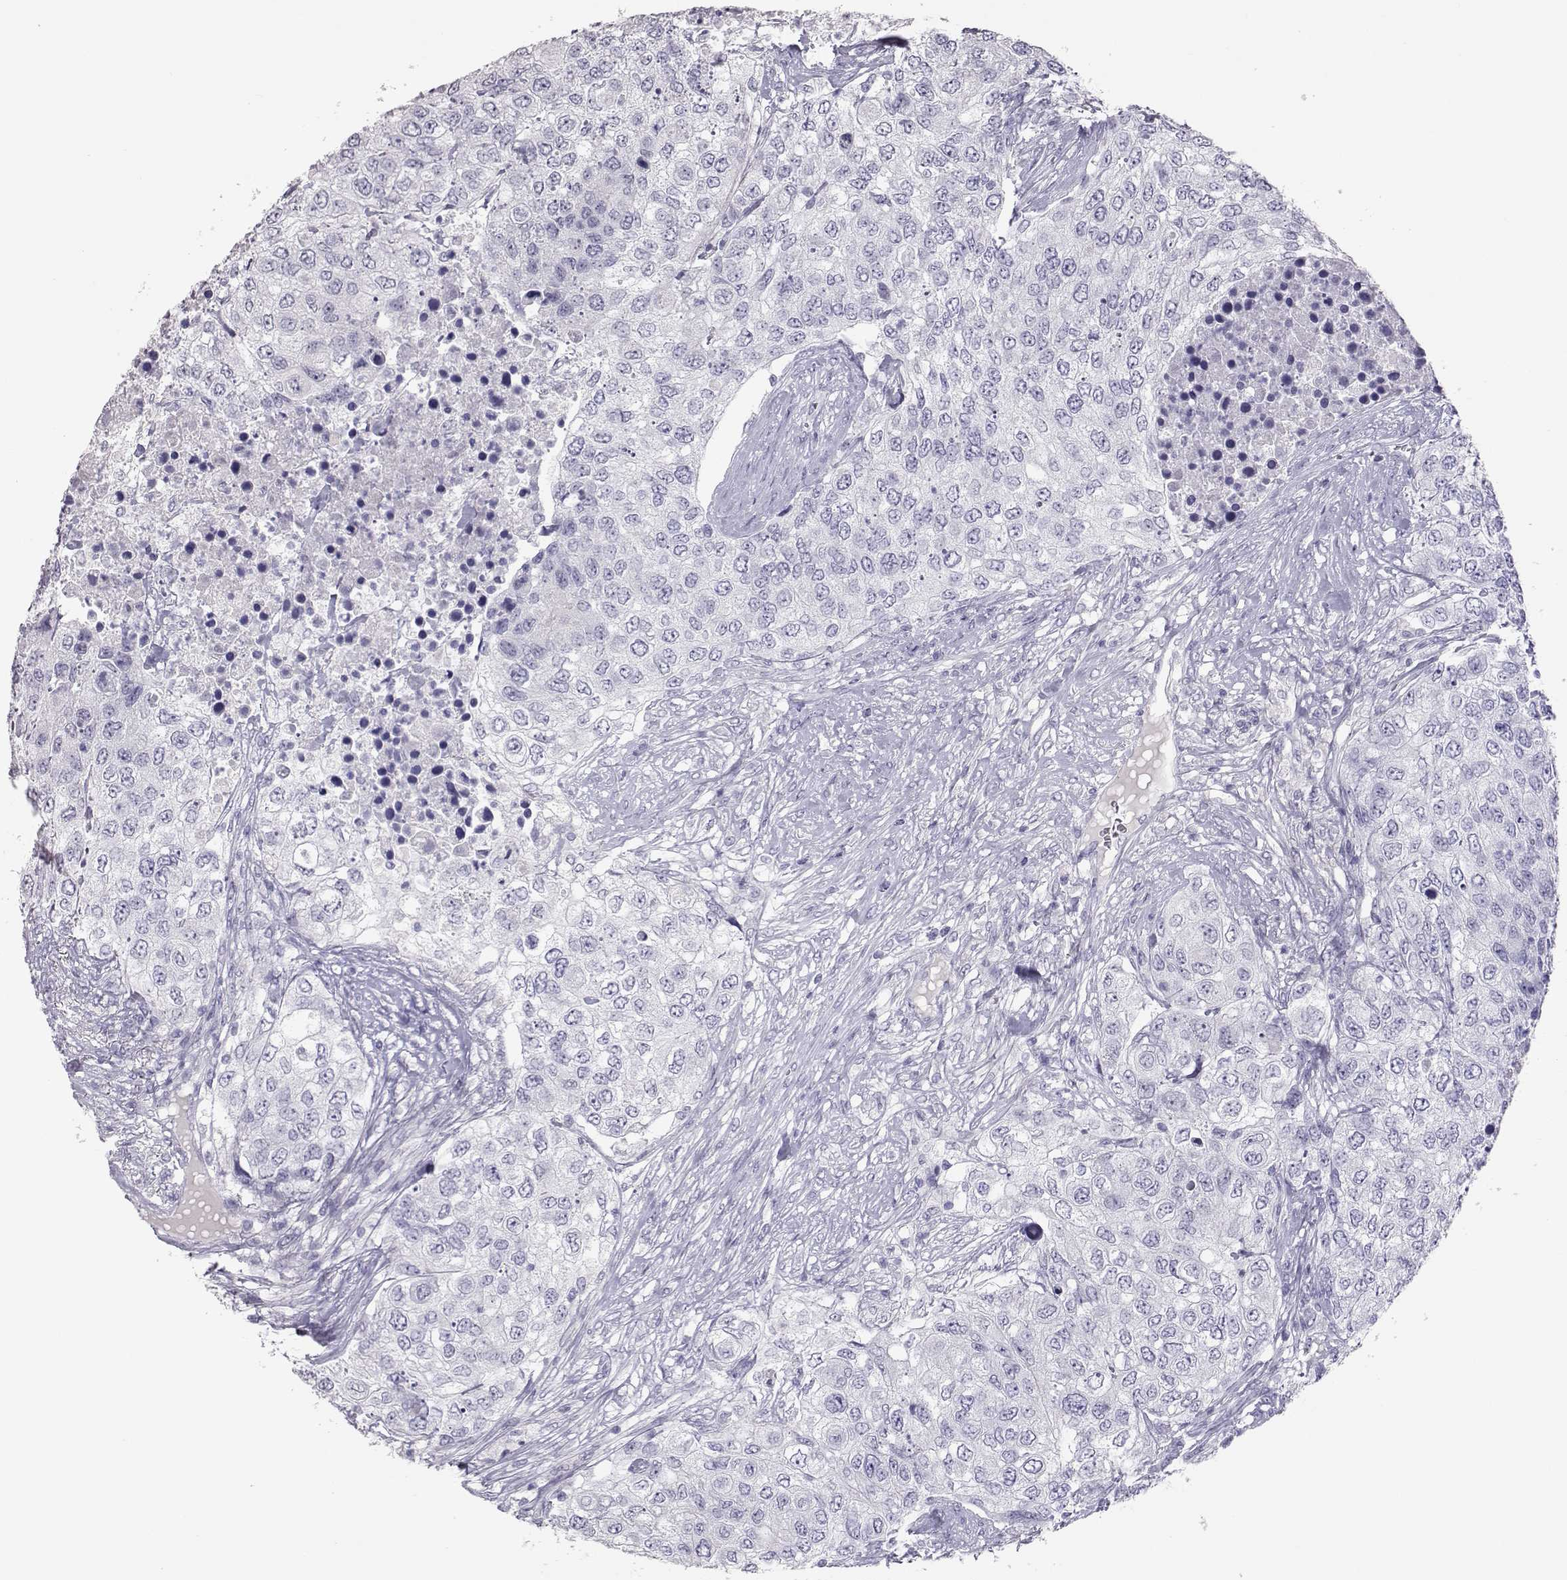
{"staining": {"intensity": "negative", "quantity": "none", "location": "none"}, "tissue": "urothelial cancer", "cell_type": "Tumor cells", "image_type": "cancer", "snomed": [{"axis": "morphology", "description": "Urothelial carcinoma, High grade"}, {"axis": "topography", "description": "Urinary bladder"}], "caption": "Histopathology image shows no protein staining in tumor cells of urothelial carcinoma (high-grade) tissue.", "gene": "PMCH", "patient": {"sex": "female", "age": 78}}